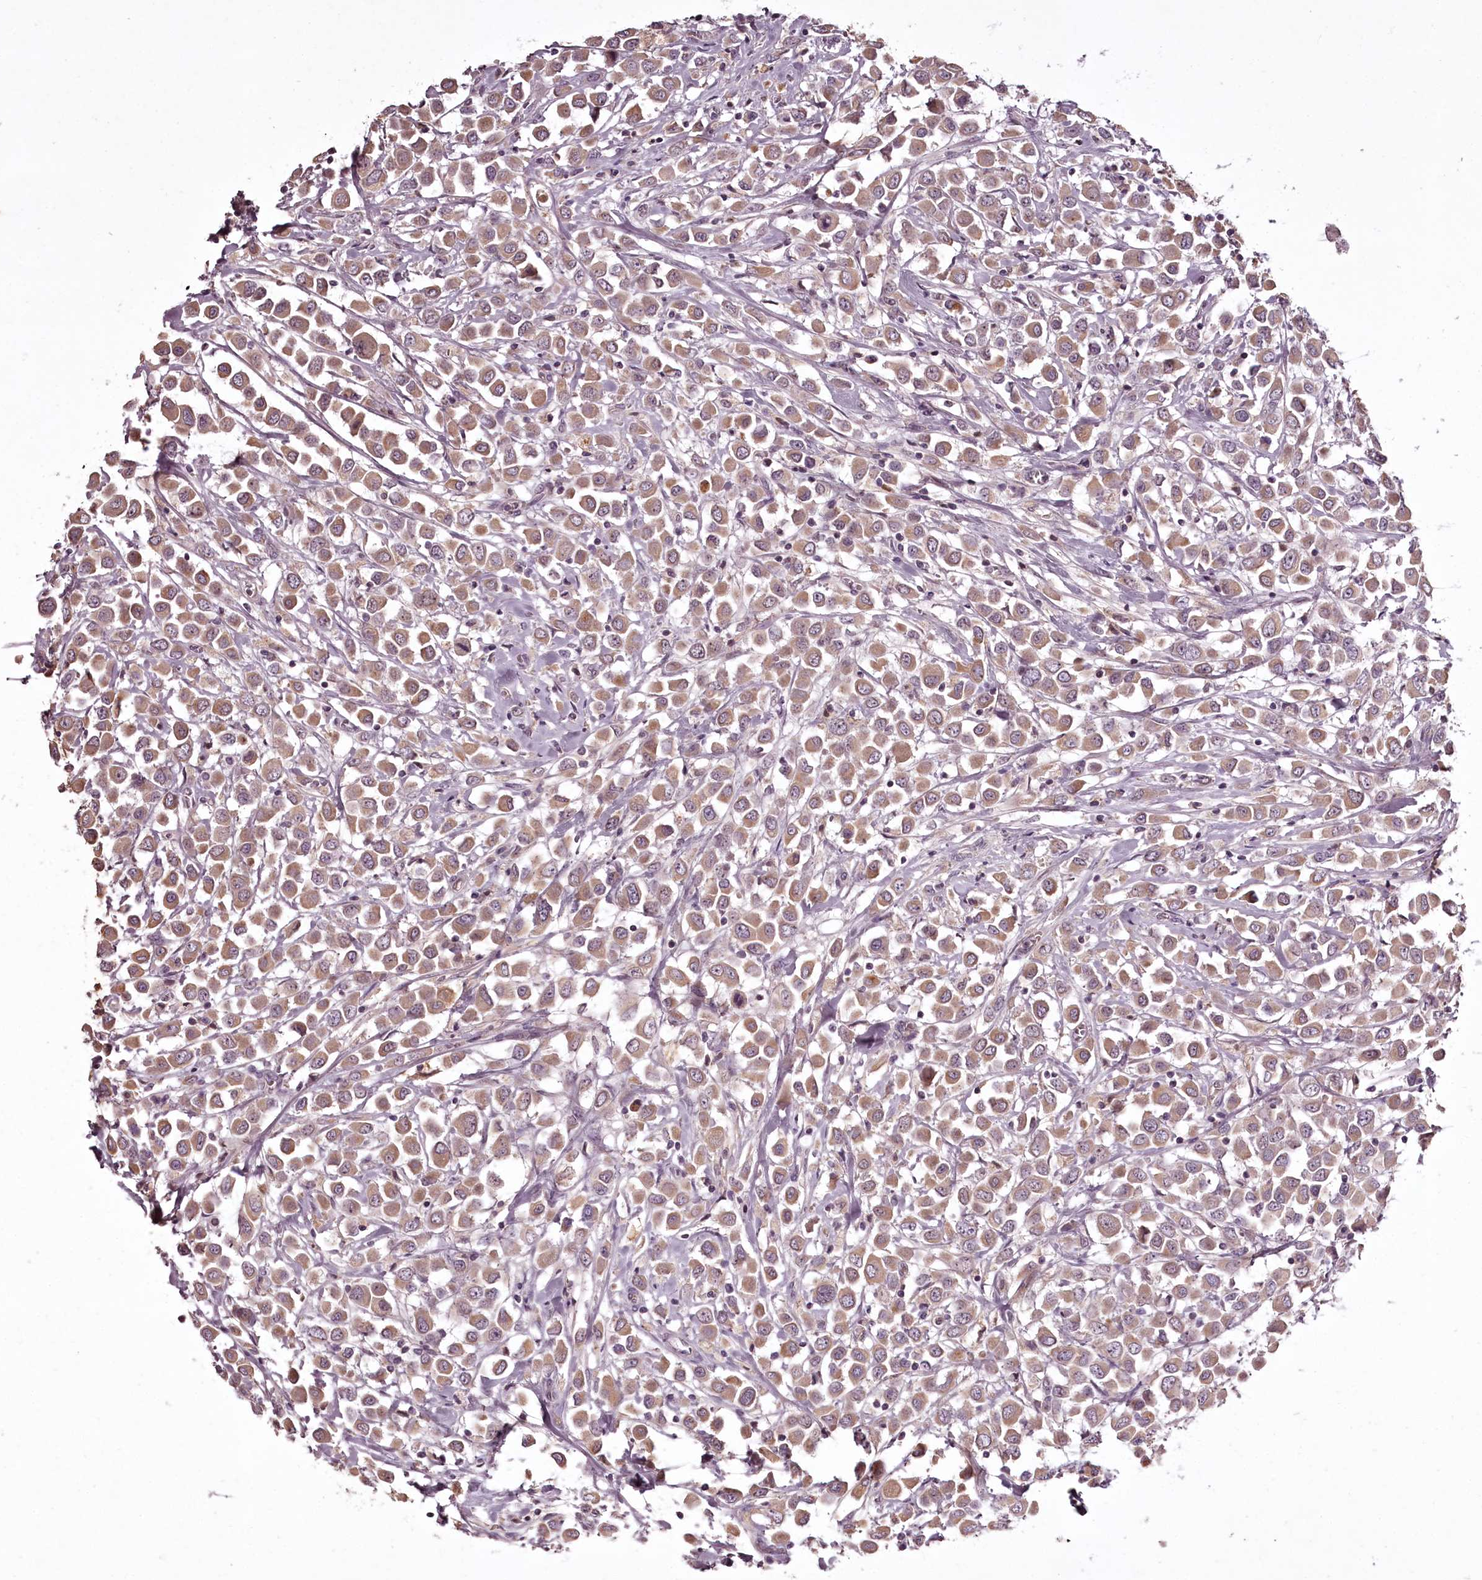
{"staining": {"intensity": "moderate", "quantity": ">75%", "location": "cytoplasmic/membranous"}, "tissue": "breast cancer", "cell_type": "Tumor cells", "image_type": "cancer", "snomed": [{"axis": "morphology", "description": "Duct carcinoma"}, {"axis": "topography", "description": "Breast"}], "caption": "About >75% of tumor cells in human breast infiltrating ductal carcinoma reveal moderate cytoplasmic/membranous protein staining as visualized by brown immunohistochemical staining.", "gene": "RBMXL2", "patient": {"sex": "female", "age": 61}}